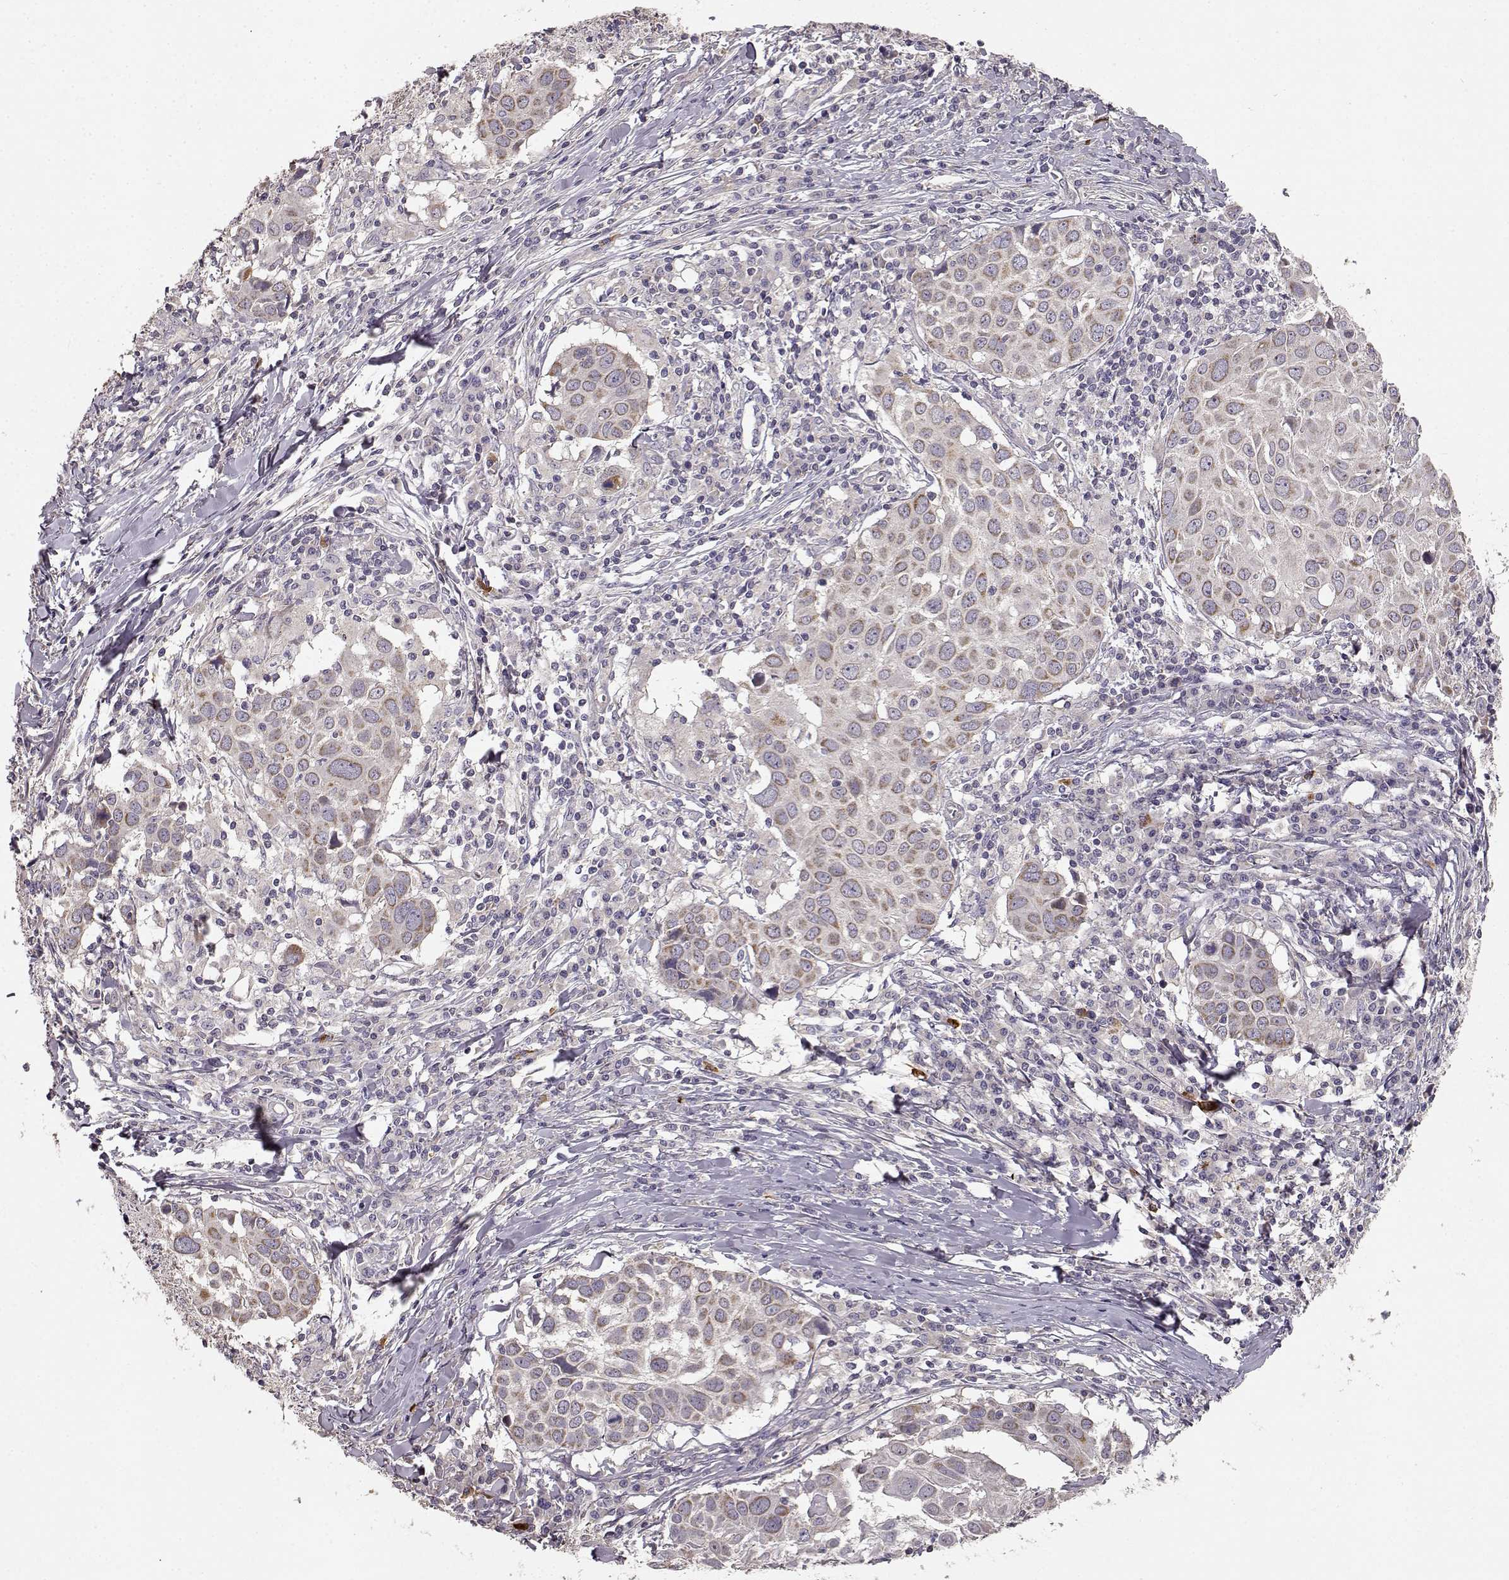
{"staining": {"intensity": "moderate", "quantity": ">75%", "location": "cytoplasmic/membranous"}, "tissue": "lung cancer", "cell_type": "Tumor cells", "image_type": "cancer", "snomed": [{"axis": "morphology", "description": "Squamous cell carcinoma, NOS"}, {"axis": "topography", "description": "Lung"}], "caption": "Squamous cell carcinoma (lung) was stained to show a protein in brown. There is medium levels of moderate cytoplasmic/membranous staining in approximately >75% of tumor cells.", "gene": "ERBB3", "patient": {"sex": "male", "age": 57}}